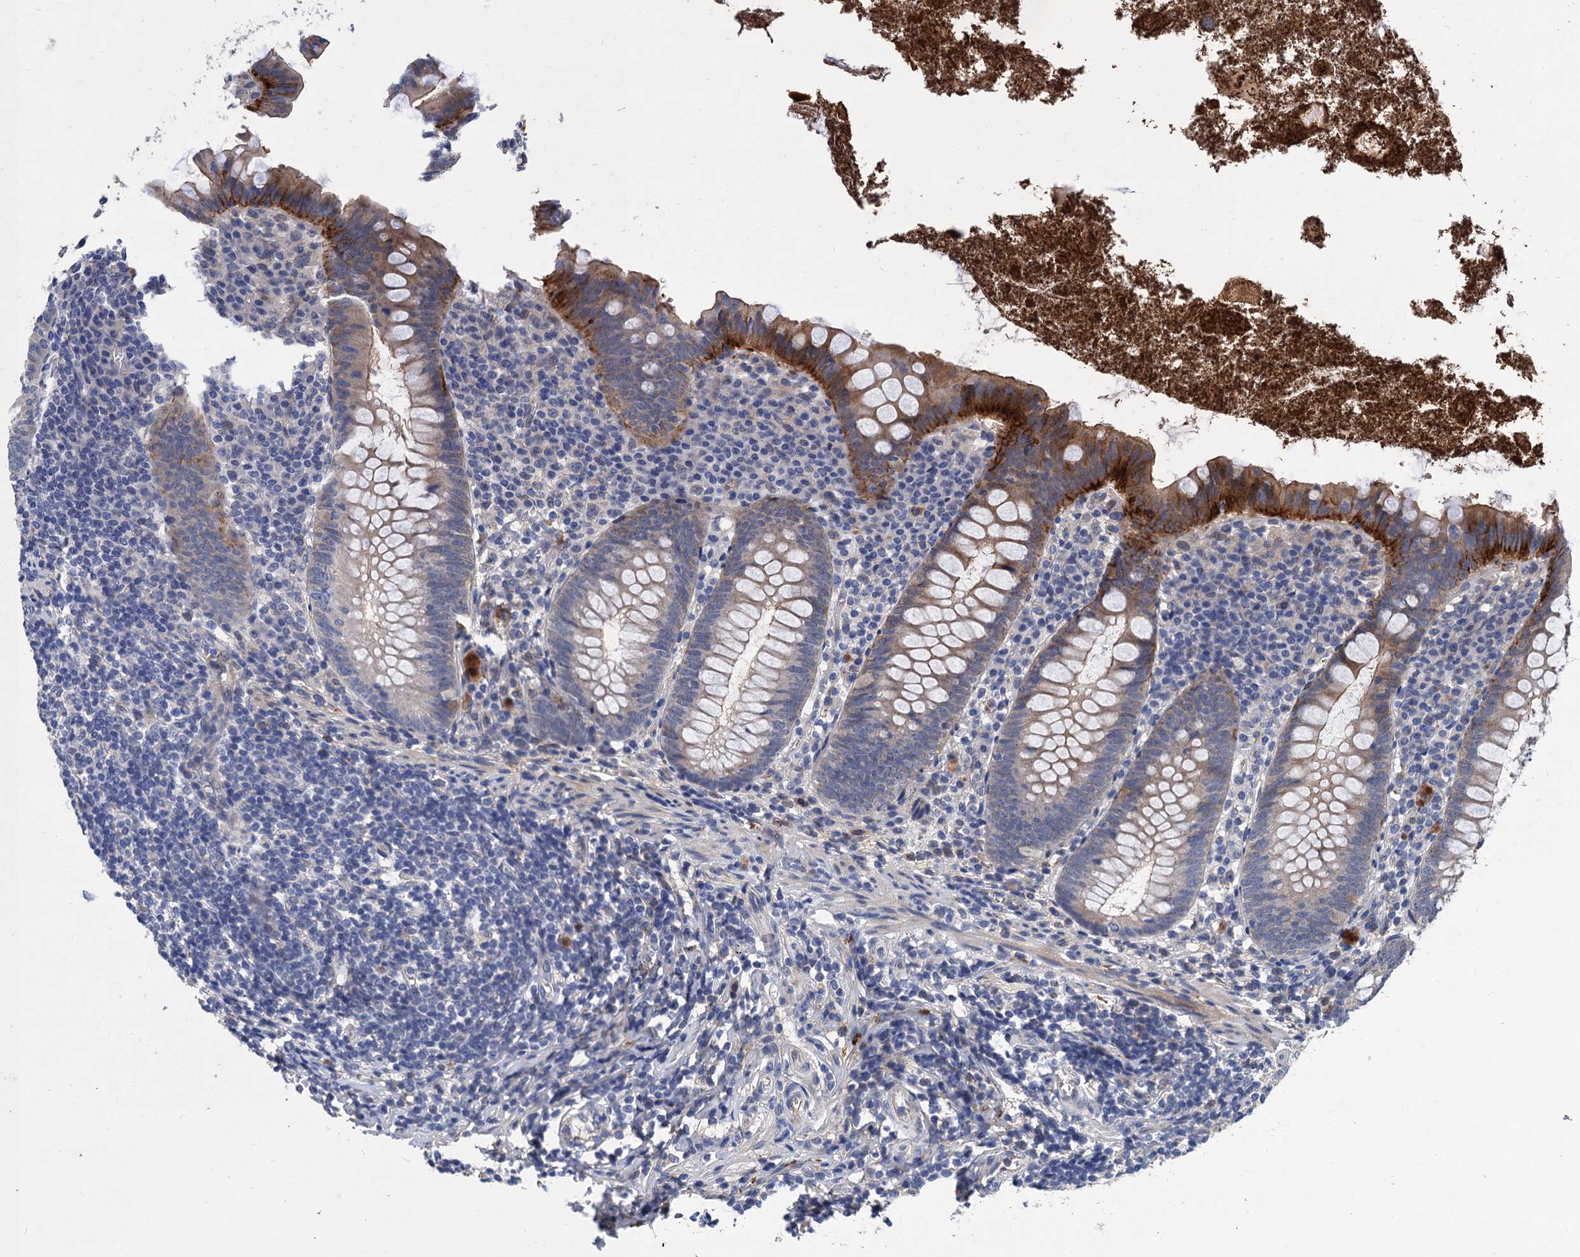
{"staining": {"intensity": "strong", "quantity": "<25%", "location": "cytoplasmic/membranous"}, "tissue": "appendix", "cell_type": "Glandular cells", "image_type": "normal", "snomed": [{"axis": "morphology", "description": "Normal tissue, NOS"}, {"axis": "topography", "description": "Appendix"}], "caption": "Human appendix stained for a protein (brown) demonstrates strong cytoplasmic/membranous positive positivity in approximately <25% of glandular cells.", "gene": "TRAF7", "patient": {"sex": "female", "age": 51}}